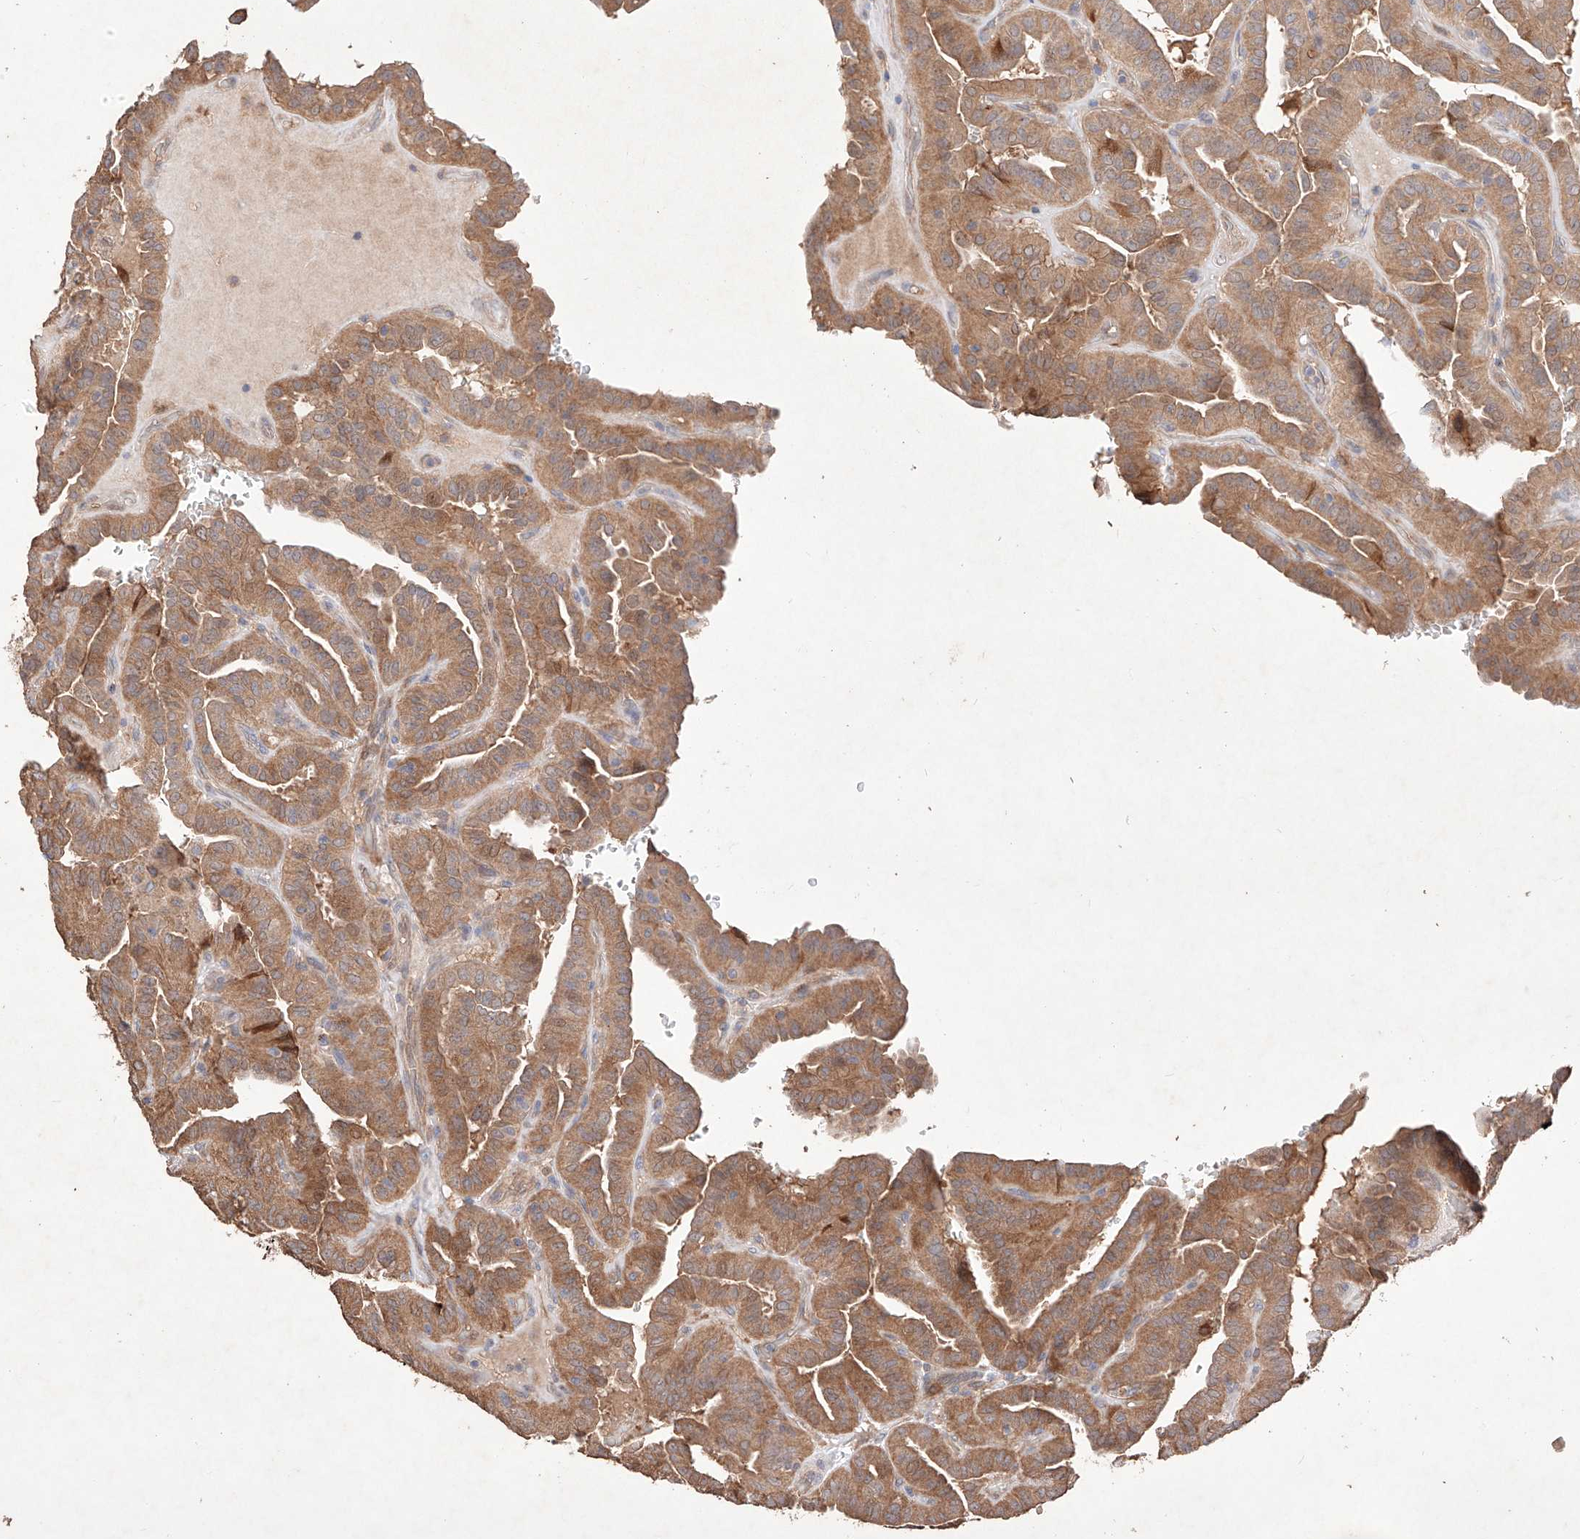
{"staining": {"intensity": "moderate", "quantity": ">75%", "location": "cytoplasmic/membranous"}, "tissue": "thyroid cancer", "cell_type": "Tumor cells", "image_type": "cancer", "snomed": [{"axis": "morphology", "description": "Papillary adenocarcinoma, NOS"}, {"axis": "topography", "description": "Thyroid gland"}], "caption": "Immunohistochemistry of human thyroid papillary adenocarcinoma reveals medium levels of moderate cytoplasmic/membranous positivity in about >75% of tumor cells.", "gene": "C6orf62", "patient": {"sex": "male", "age": 77}}